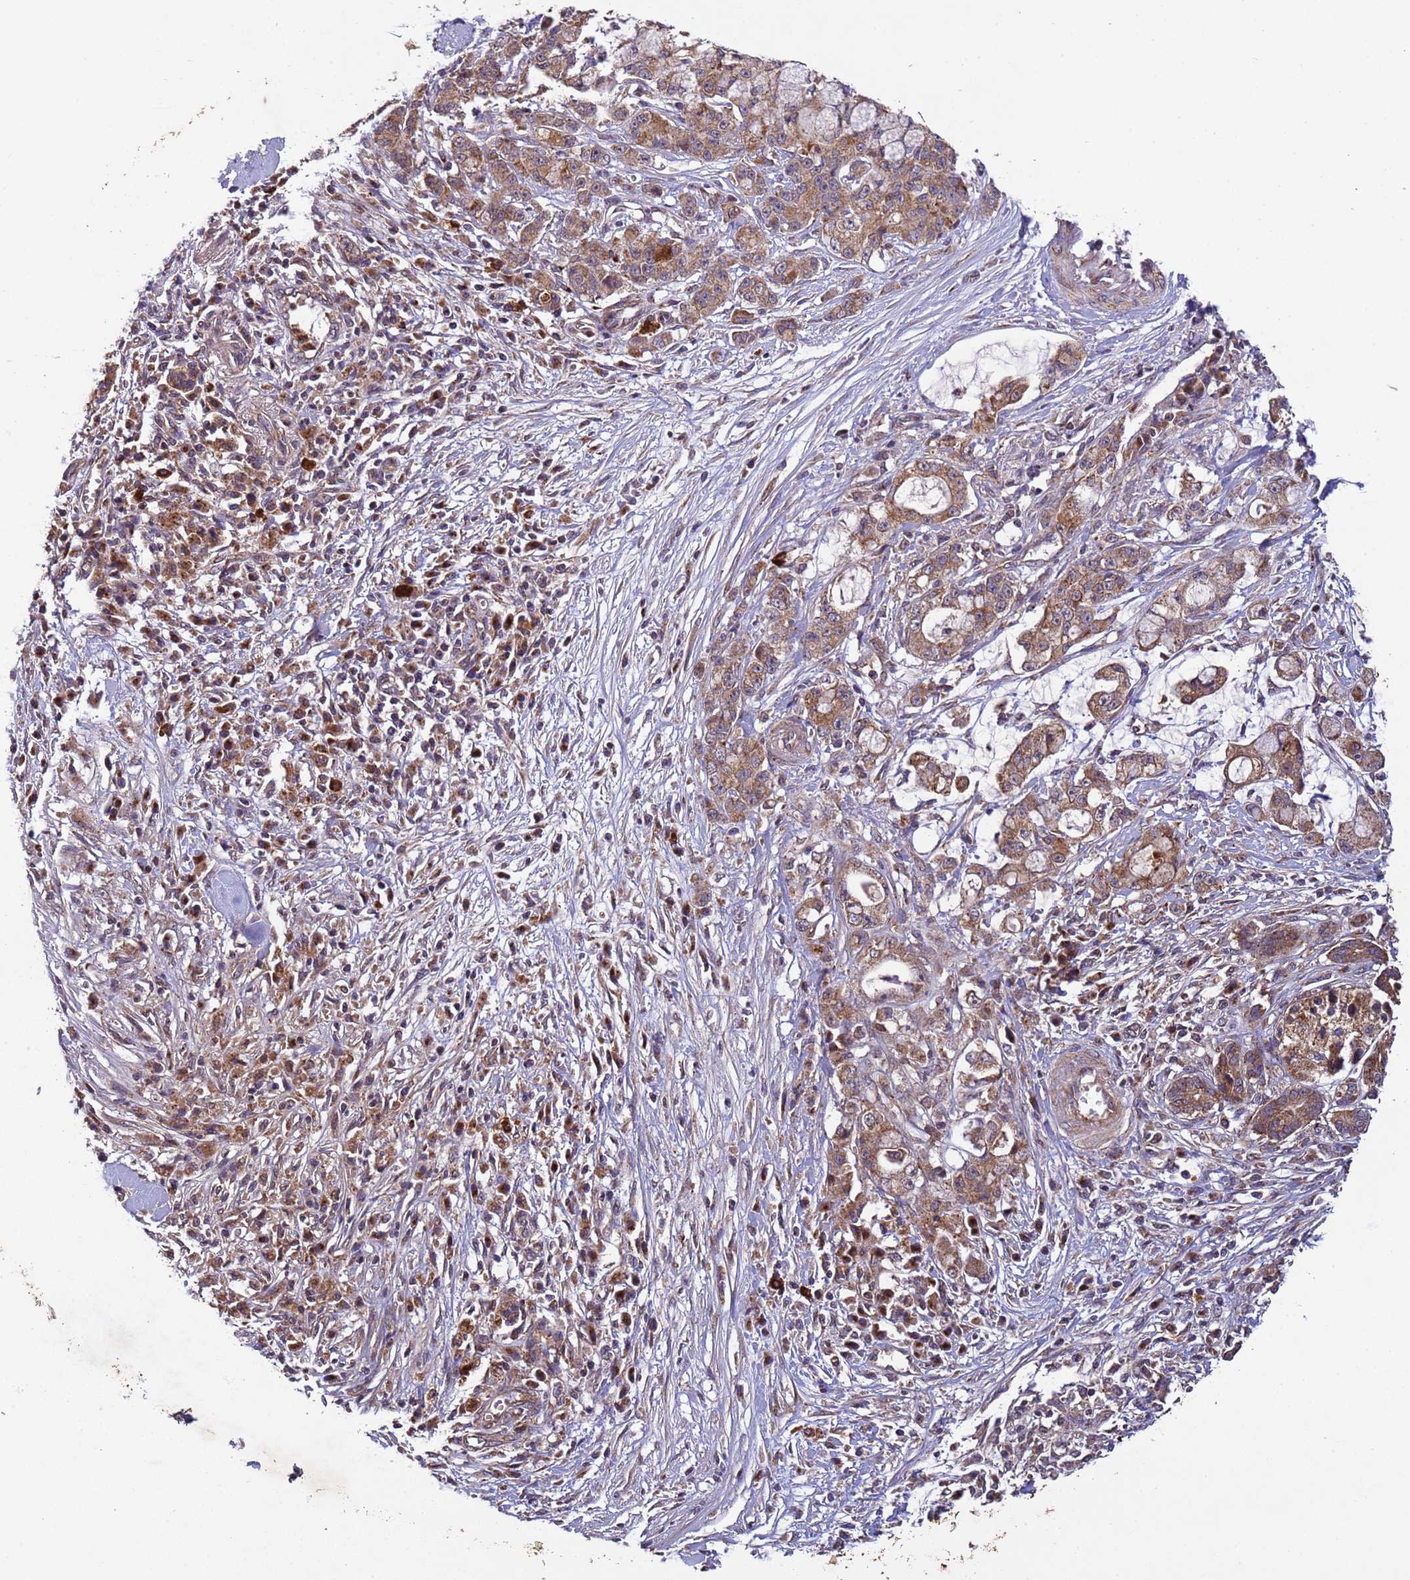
{"staining": {"intensity": "moderate", "quantity": ">75%", "location": "cytoplasmic/membranous"}, "tissue": "pancreatic cancer", "cell_type": "Tumor cells", "image_type": "cancer", "snomed": [{"axis": "morphology", "description": "Adenocarcinoma, NOS"}, {"axis": "topography", "description": "Pancreas"}], "caption": "Pancreatic adenocarcinoma stained with a protein marker reveals moderate staining in tumor cells.", "gene": "FASTKD1", "patient": {"sex": "female", "age": 73}}